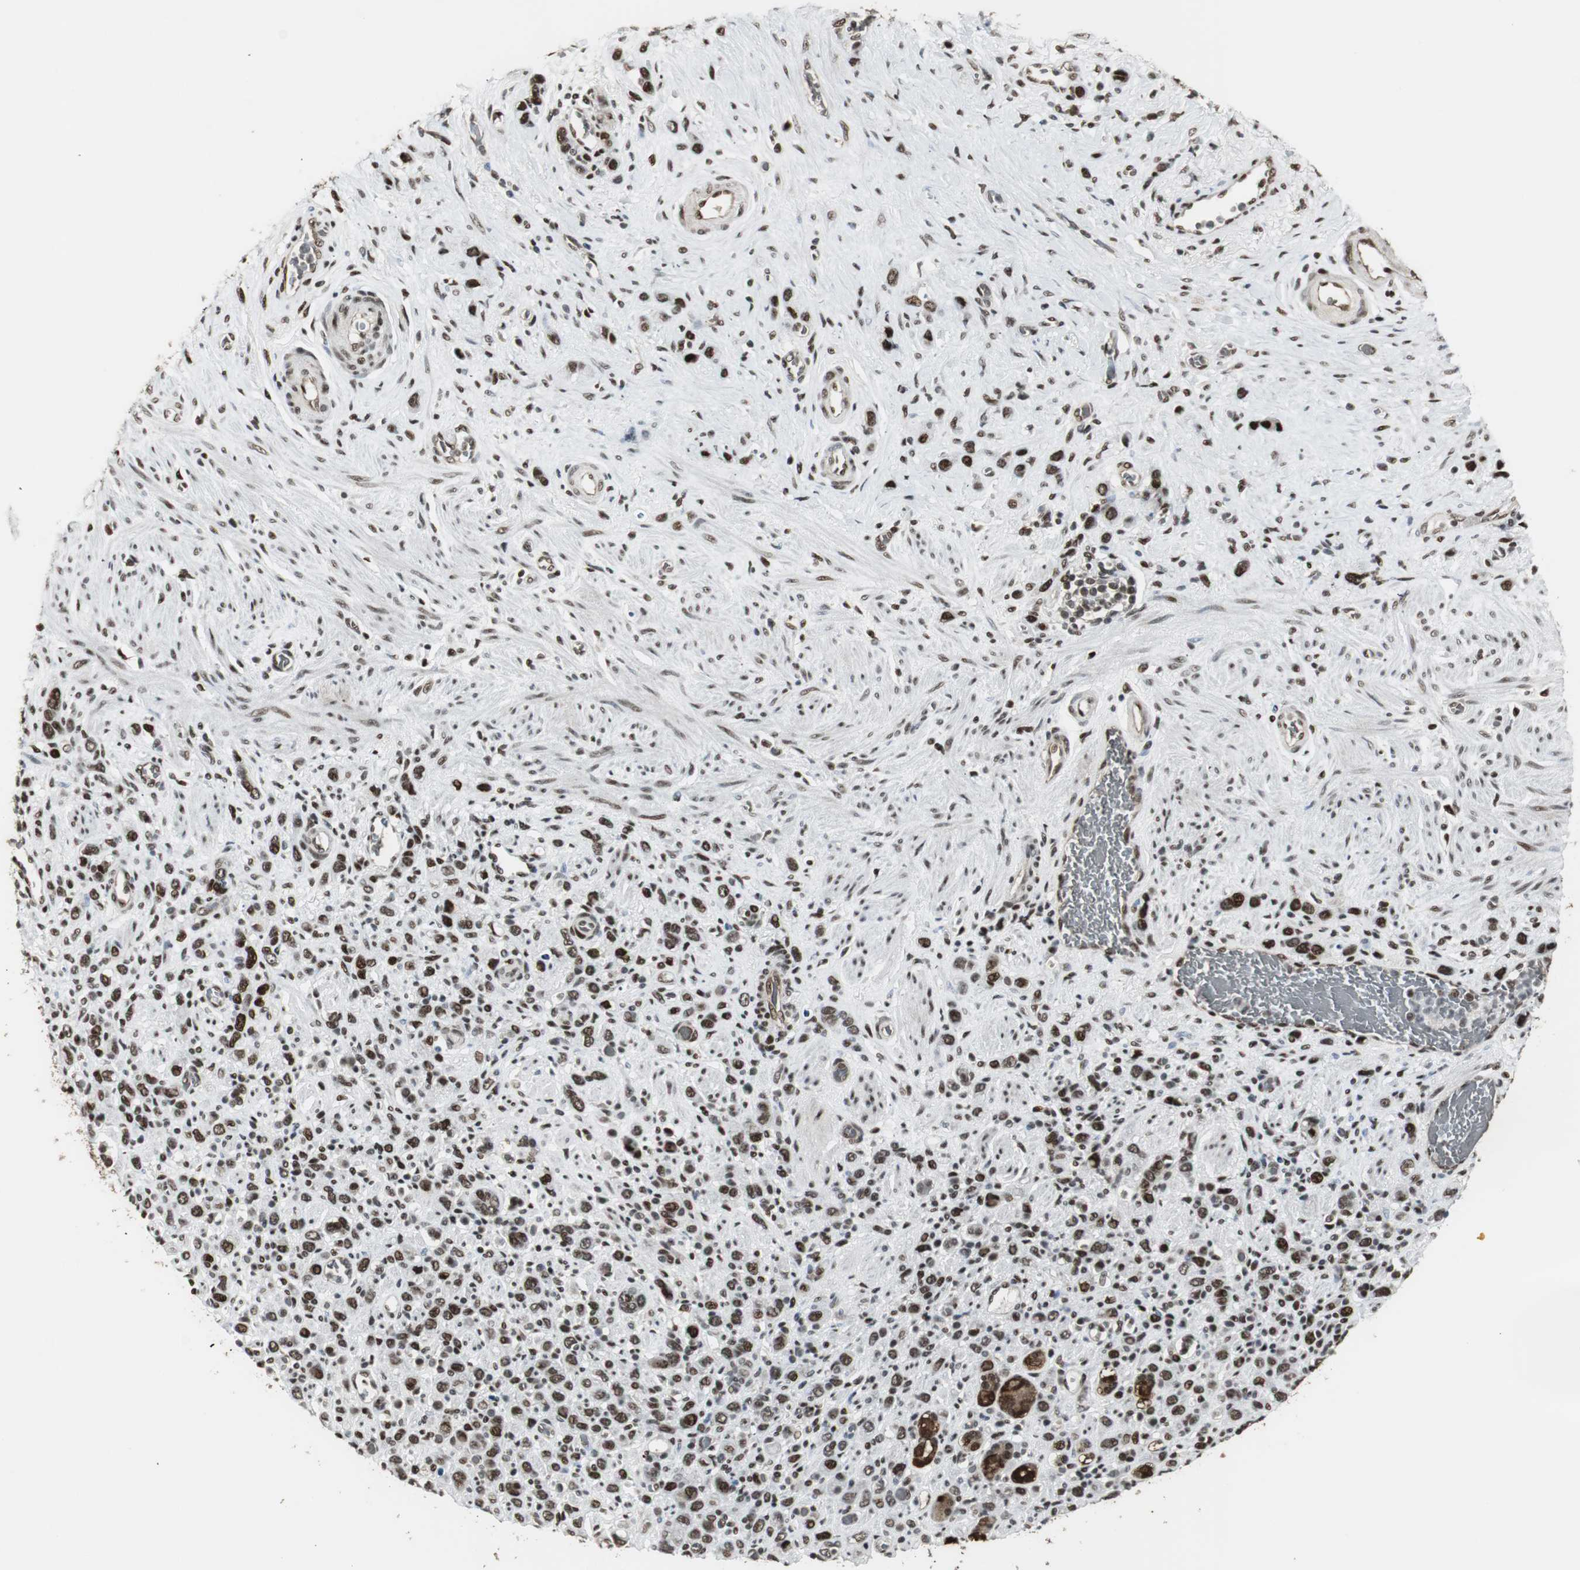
{"staining": {"intensity": "strong", "quantity": ">75%", "location": "nuclear"}, "tissue": "stomach cancer", "cell_type": "Tumor cells", "image_type": "cancer", "snomed": [{"axis": "morphology", "description": "Normal tissue, NOS"}, {"axis": "morphology", "description": "Adenocarcinoma, NOS"}, {"axis": "morphology", "description": "Adenocarcinoma, High grade"}, {"axis": "topography", "description": "Stomach, upper"}, {"axis": "topography", "description": "Stomach"}], "caption": "A photomicrograph showing strong nuclear positivity in about >75% of tumor cells in adenocarcinoma (stomach), as visualized by brown immunohistochemical staining.", "gene": "TAF5", "patient": {"sex": "female", "age": 65}}